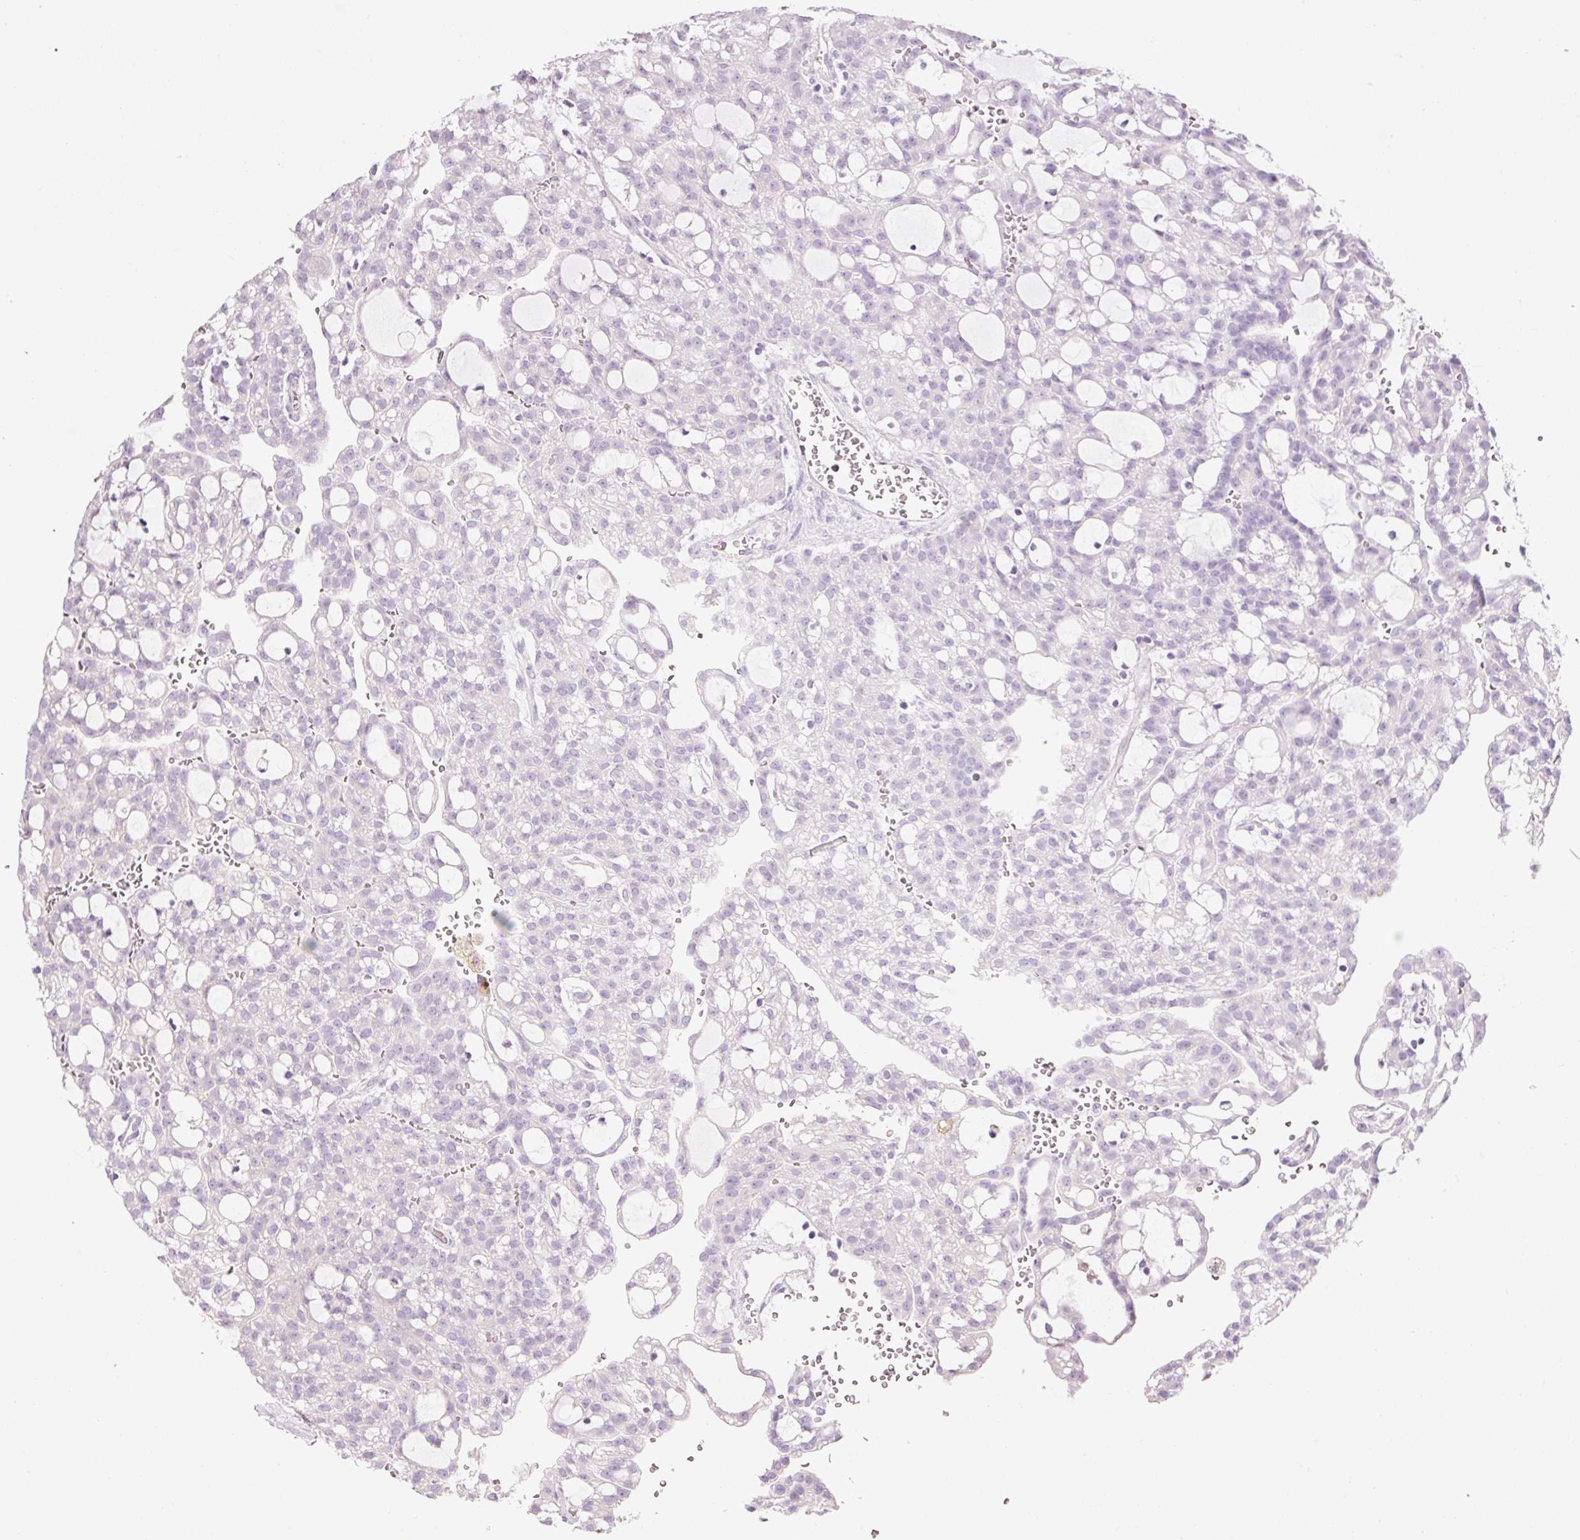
{"staining": {"intensity": "negative", "quantity": "none", "location": "none"}, "tissue": "renal cancer", "cell_type": "Tumor cells", "image_type": "cancer", "snomed": [{"axis": "morphology", "description": "Adenocarcinoma, NOS"}, {"axis": "topography", "description": "Kidney"}], "caption": "This is a photomicrograph of immunohistochemistry staining of renal cancer (adenocarcinoma), which shows no positivity in tumor cells.", "gene": "CMA1", "patient": {"sex": "male", "age": 63}}